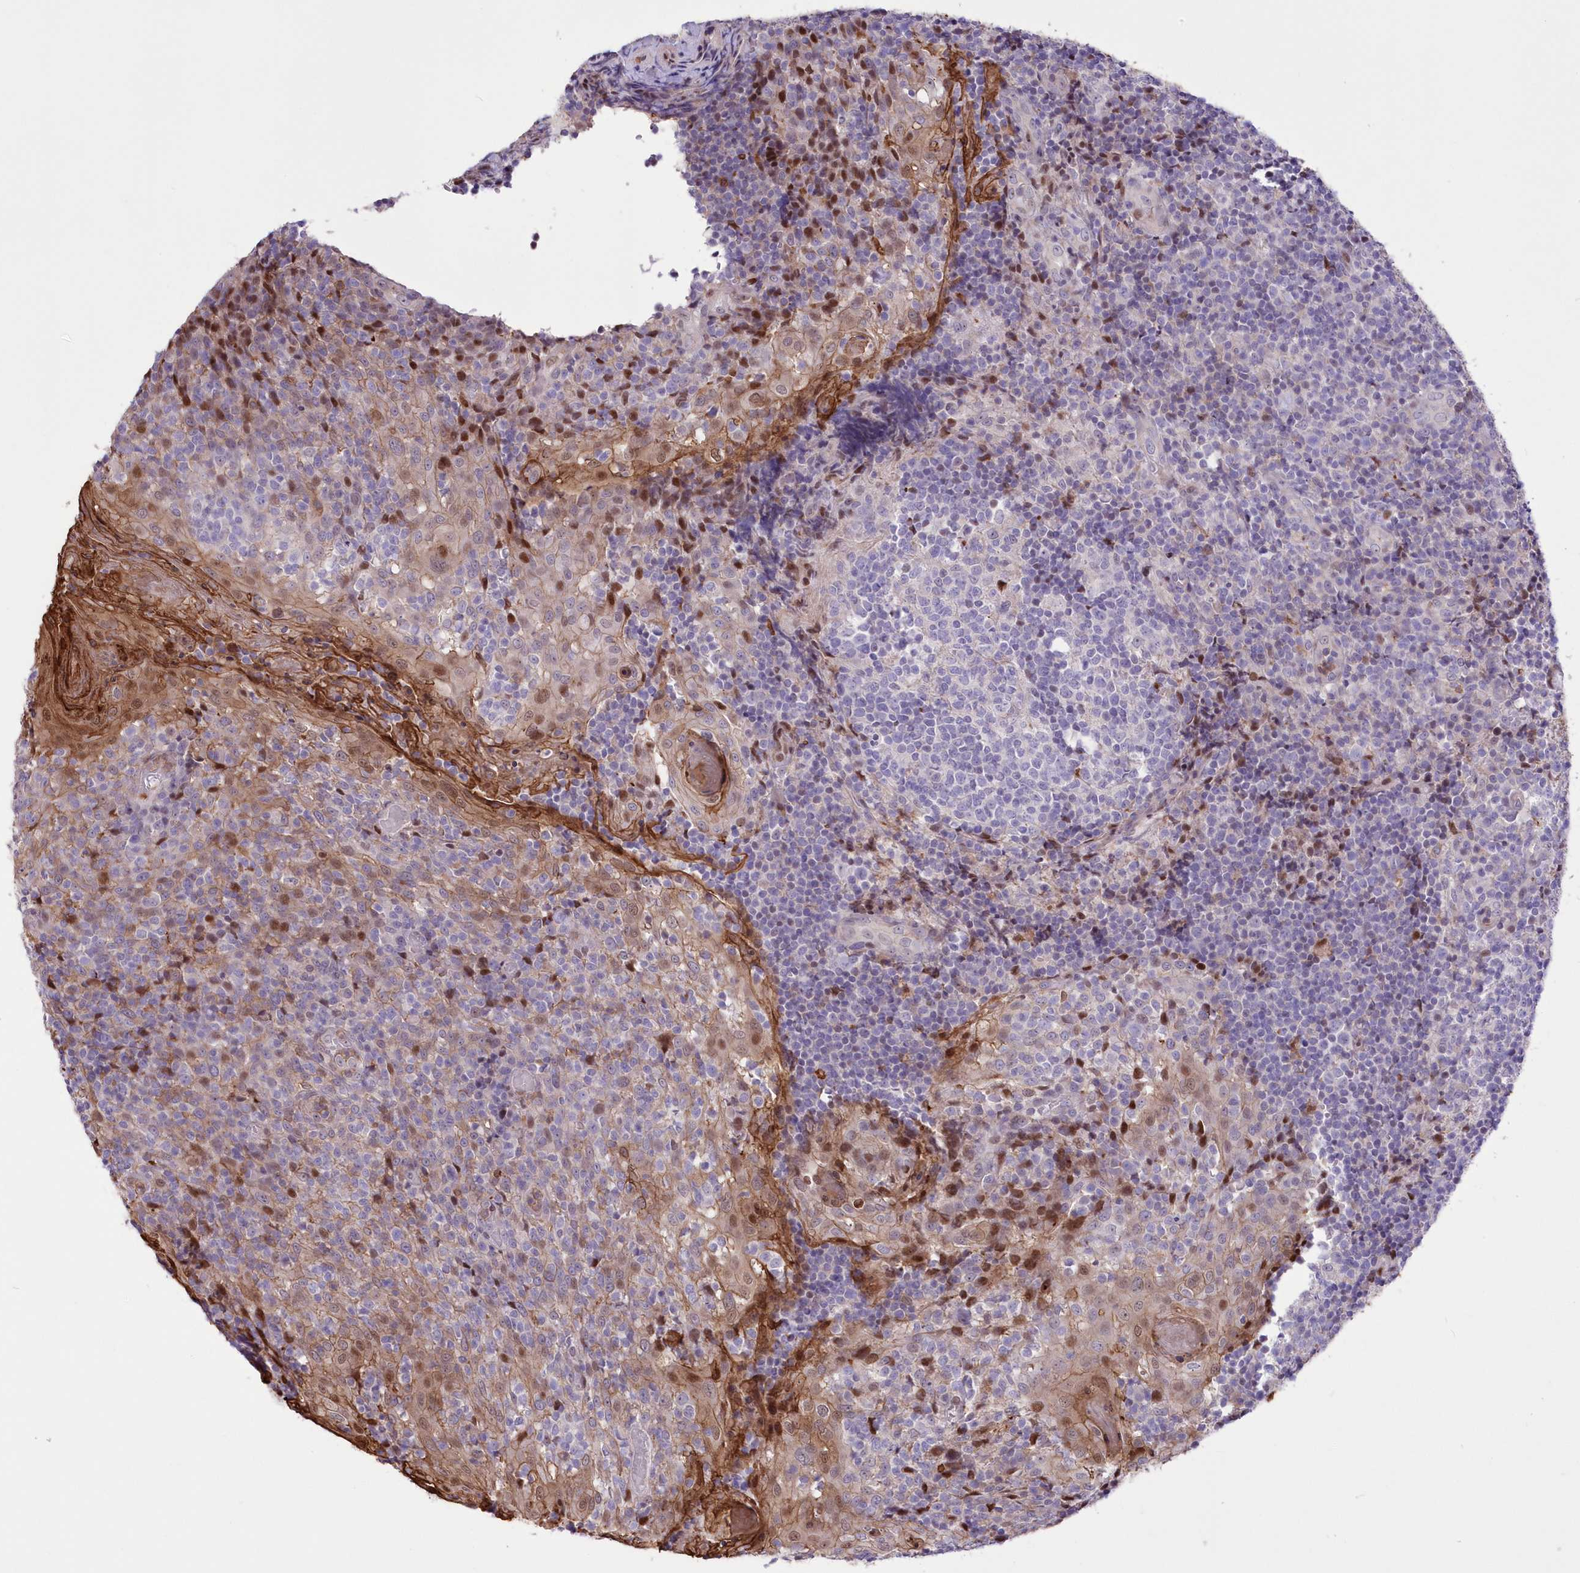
{"staining": {"intensity": "negative", "quantity": "none", "location": "none"}, "tissue": "tonsil", "cell_type": "Germinal center cells", "image_type": "normal", "snomed": [{"axis": "morphology", "description": "Normal tissue, NOS"}, {"axis": "topography", "description": "Tonsil"}], "caption": "There is no significant staining in germinal center cells of tonsil. Brightfield microscopy of immunohistochemistry (IHC) stained with DAB (3,3'-diaminobenzidine) (brown) and hematoxylin (blue), captured at high magnification.", "gene": "RNPEPL1", "patient": {"sex": "female", "age": 19}}